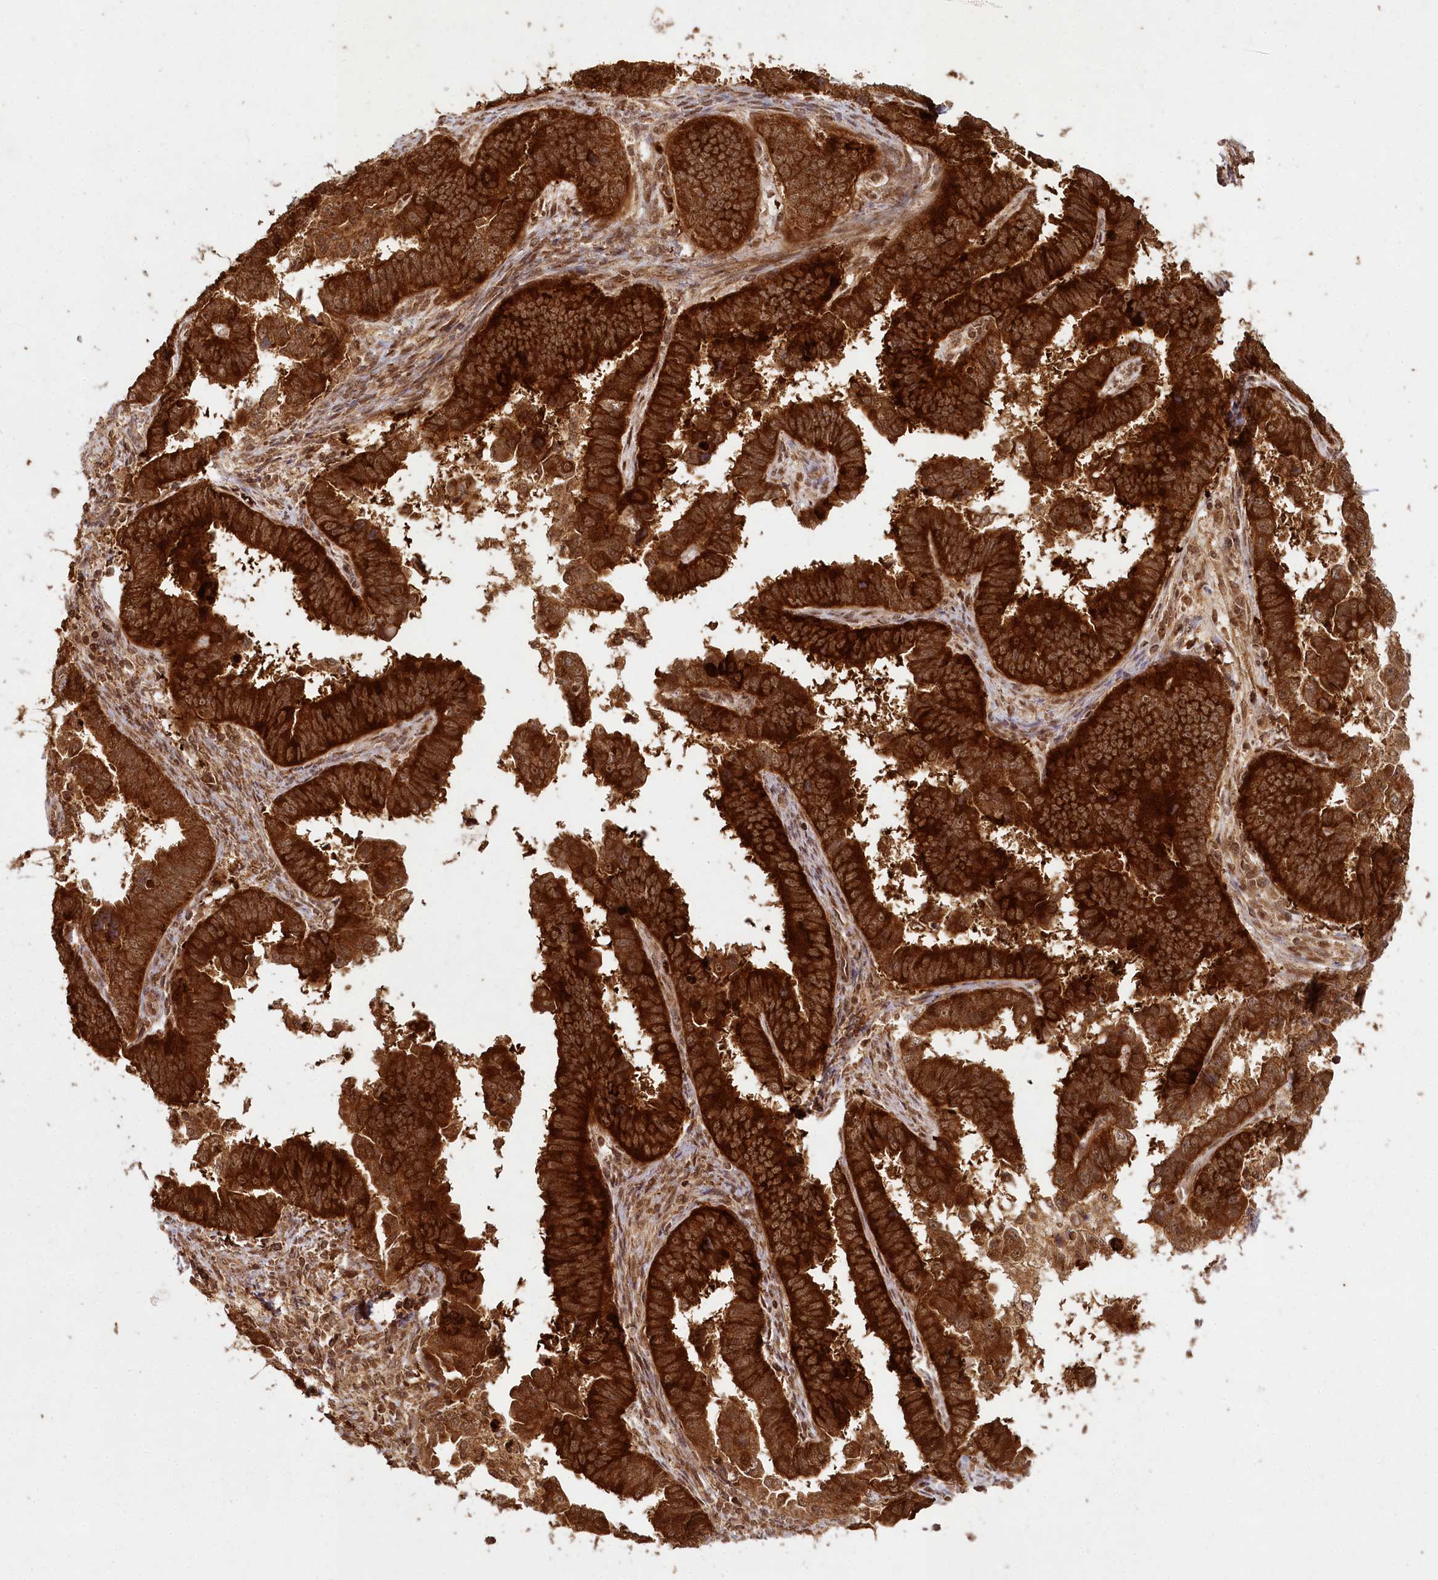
{"staining": {"intensity": "strong", "quantity": ">75%", "location": "cytoplasmic/membranous"}, "tissue": "endometrial cancer", "cell_type": "Tumor cells", "image_type": "cancer", "snomed": [{"axis": "morphology", "description": "Adenocarcinoma, NOS"}, {"axis": "topography", "description": "Endometrium"}], "caption": "This image displays adenocarcinoma (endometrial) stained with IHC to label a protein in brown. The cytoplasmic/membranous of tumor cells show strong positivity for the protein. Nuclei are counter-stained blue.", "gene": "MICU1", "patient": {"sex": "female", "age": 75}}